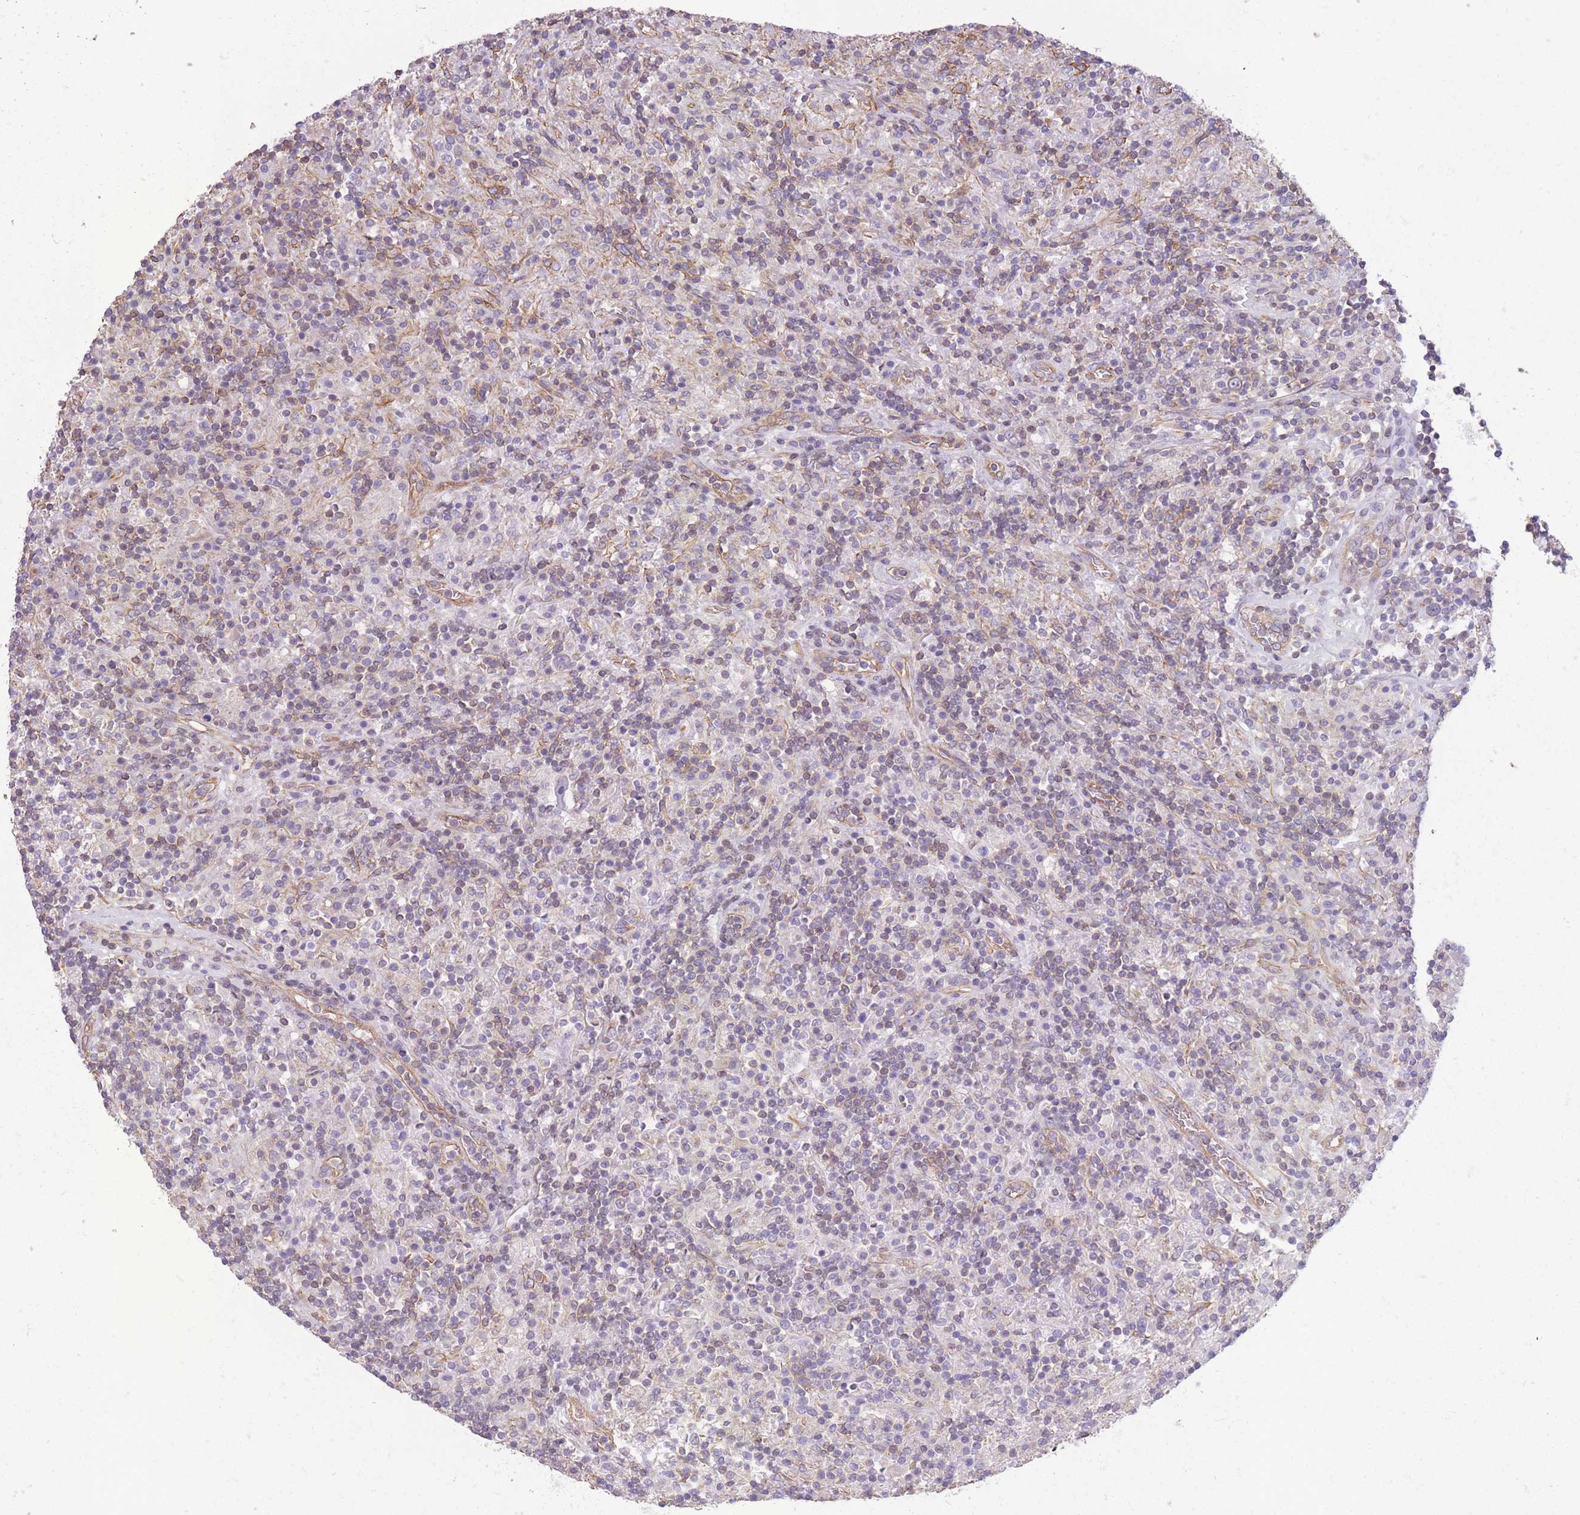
{"staining": {"intensity": "weak", "quantity": "<25%", "location": "cytoplasmic/membranous"}, "tissue": "lymphoma", "cell_type": "Tumor cells", "image_type": "cancer", "snomed": [{"axis": "morphology", "description": "Hodgkin's disease, NOS"}, {"axis": "topography", "description": "Lymph node"}], "caption": "Immunohistochemical staining of human lymphoma demonstrates no significant staining in tumor cells.", "gene": "ADD1", "patient": {"sex": "male", "age": 70}}